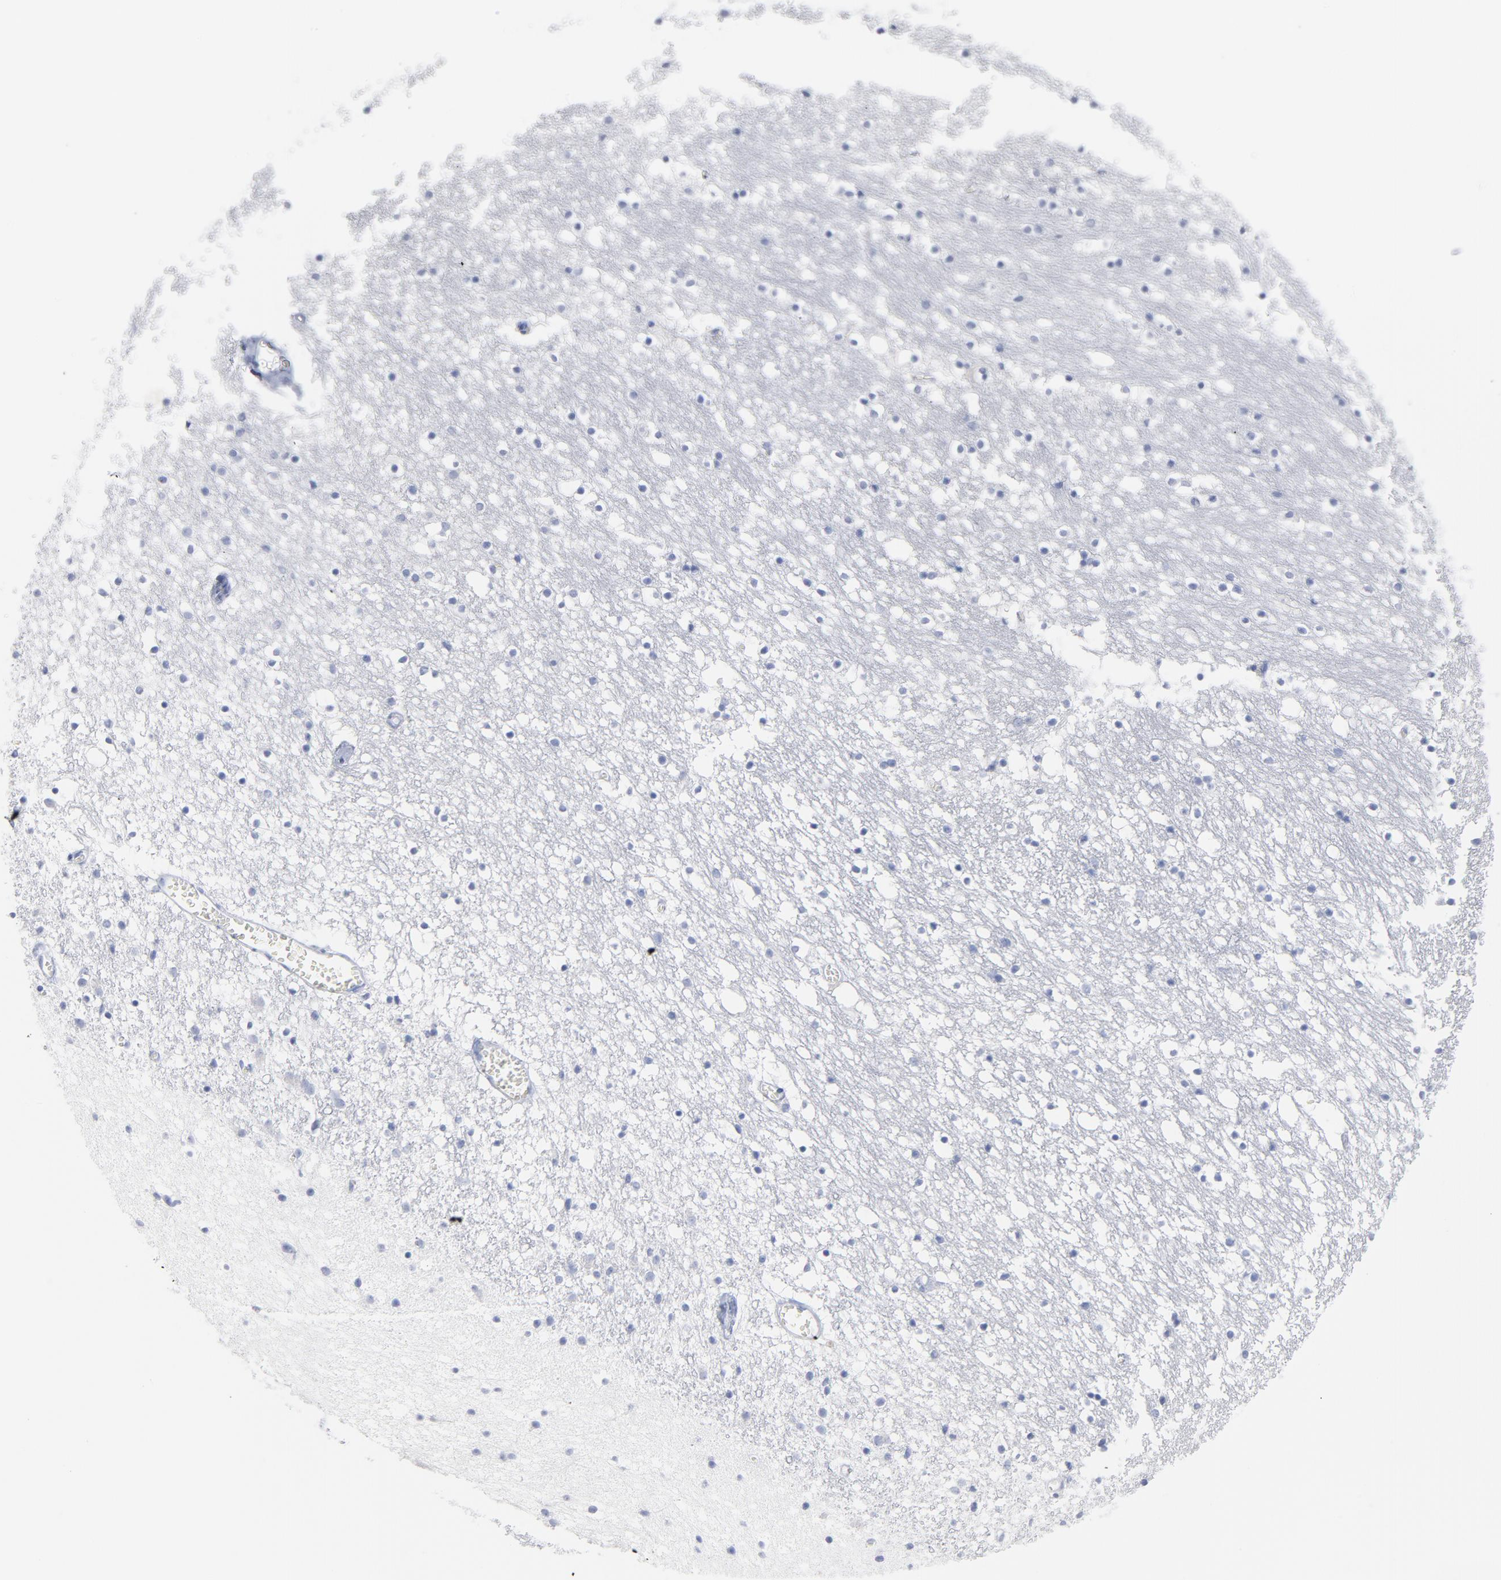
{"staining": {"intensity": "negative", "quantity": "none", "location": "none"}, "tissue": "caudate", "cell_type": "Glial cells", "image_type": "normal", "snomed": [{"axis": "morphology", "description": "Normal tissue, NOS"}, {"axis": "topography", "description": "Lateral ventricle wall"}], "caption": "There is no significant expression in glial cells of caudate. (Immunohistochemistry, brightfield microscopy, high magnification).", "gene": "P2RY8", "patient": {"sex": "male", "age": 45}}